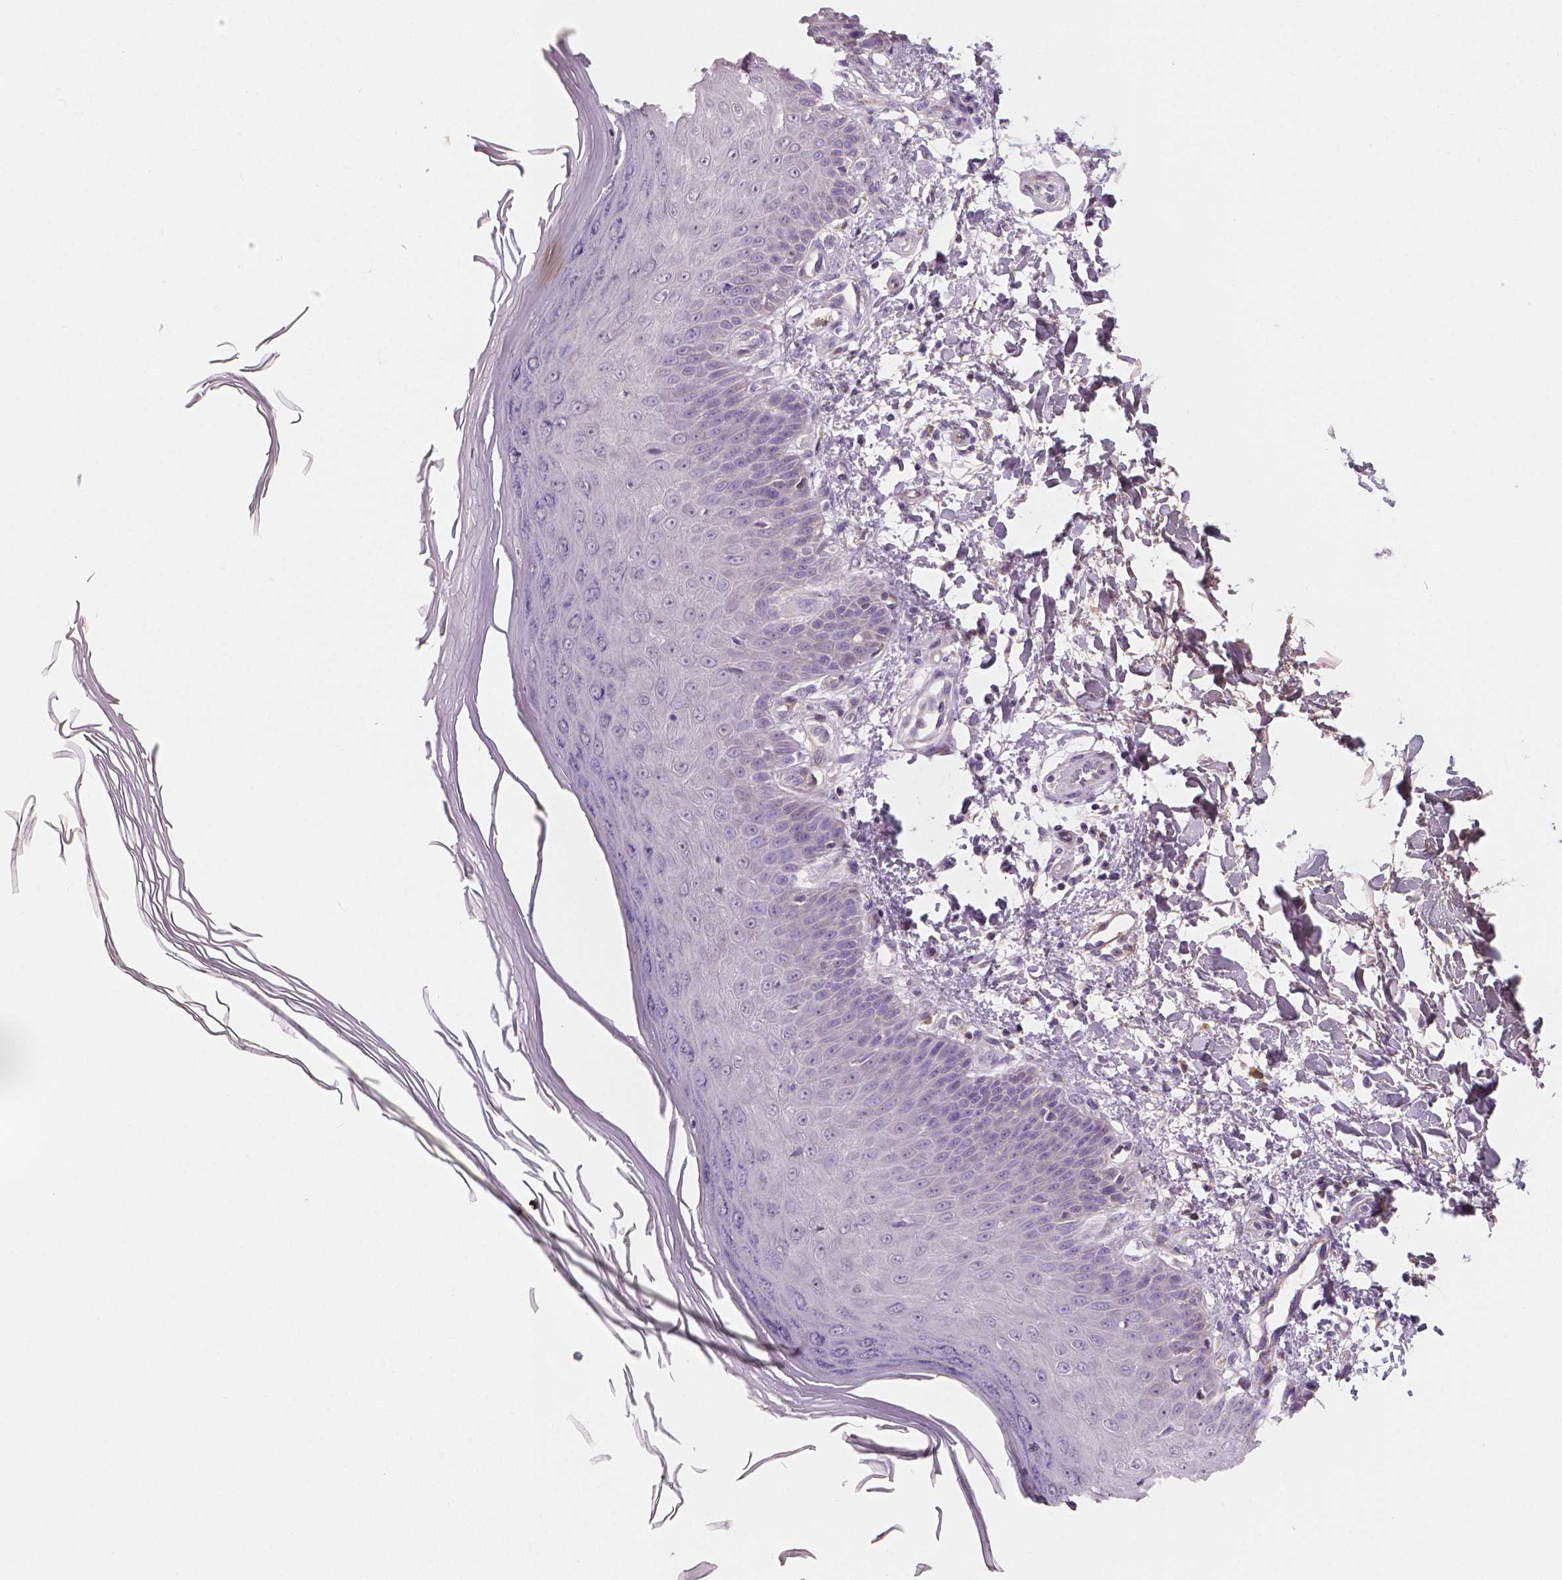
{"staining": {"intensity": "weak", "quantity": "25%-75%", "location": "cytoplasmic/membranous"}, "tissue": "skin", "cell_type": "Fibroblasts", "image_type": "normal", "snomed": [{"axis": "morphology", "description": "Normal tissue, NOS"}, {"axis": "topography", "description": "Skin"}], "caption": "Protein expression analysis of normal human skin reveals weak cytoplasmic/membranous expression in about 25%-75% of fibroblasts.", "gene": "APOA4", "patient": {"sex": "female", "age": 62}}